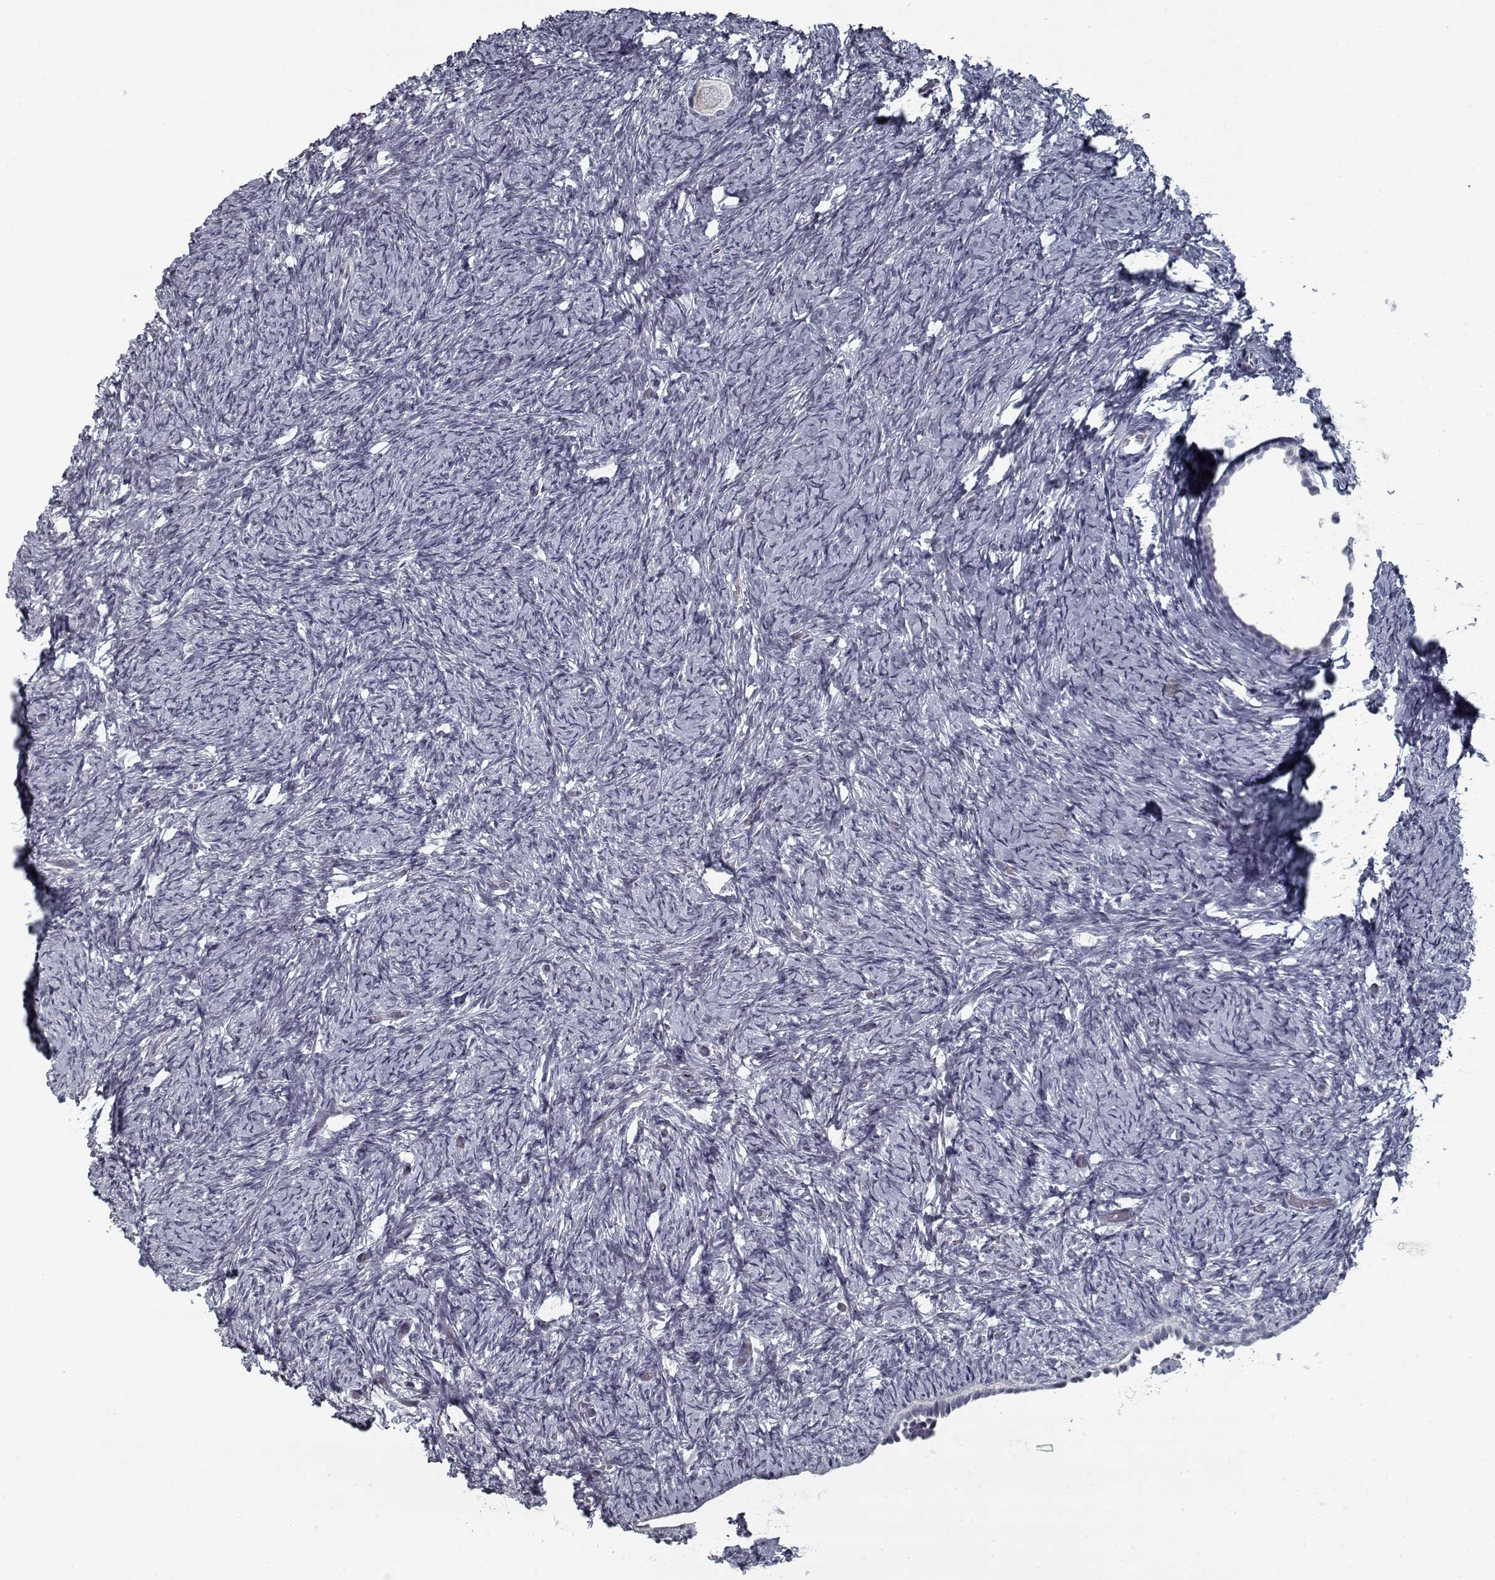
{"staining": {"intensity": "negative", "quantity": "none", "location": "none"}, "tissue": "ovary", "cell_type": "Follicle cells", "image_type": "normal", "snomed": [{"axis": "morphology", "description": "Normal tissue, NOS"}, {"axis": "topography", "description": "Ovary"}], "caption": "Ovary was stained to show a protein in brown. There is no significant staining in follicle cells.", "gene": "GAD2", "patient": {"sex": "female", "age": 39}}